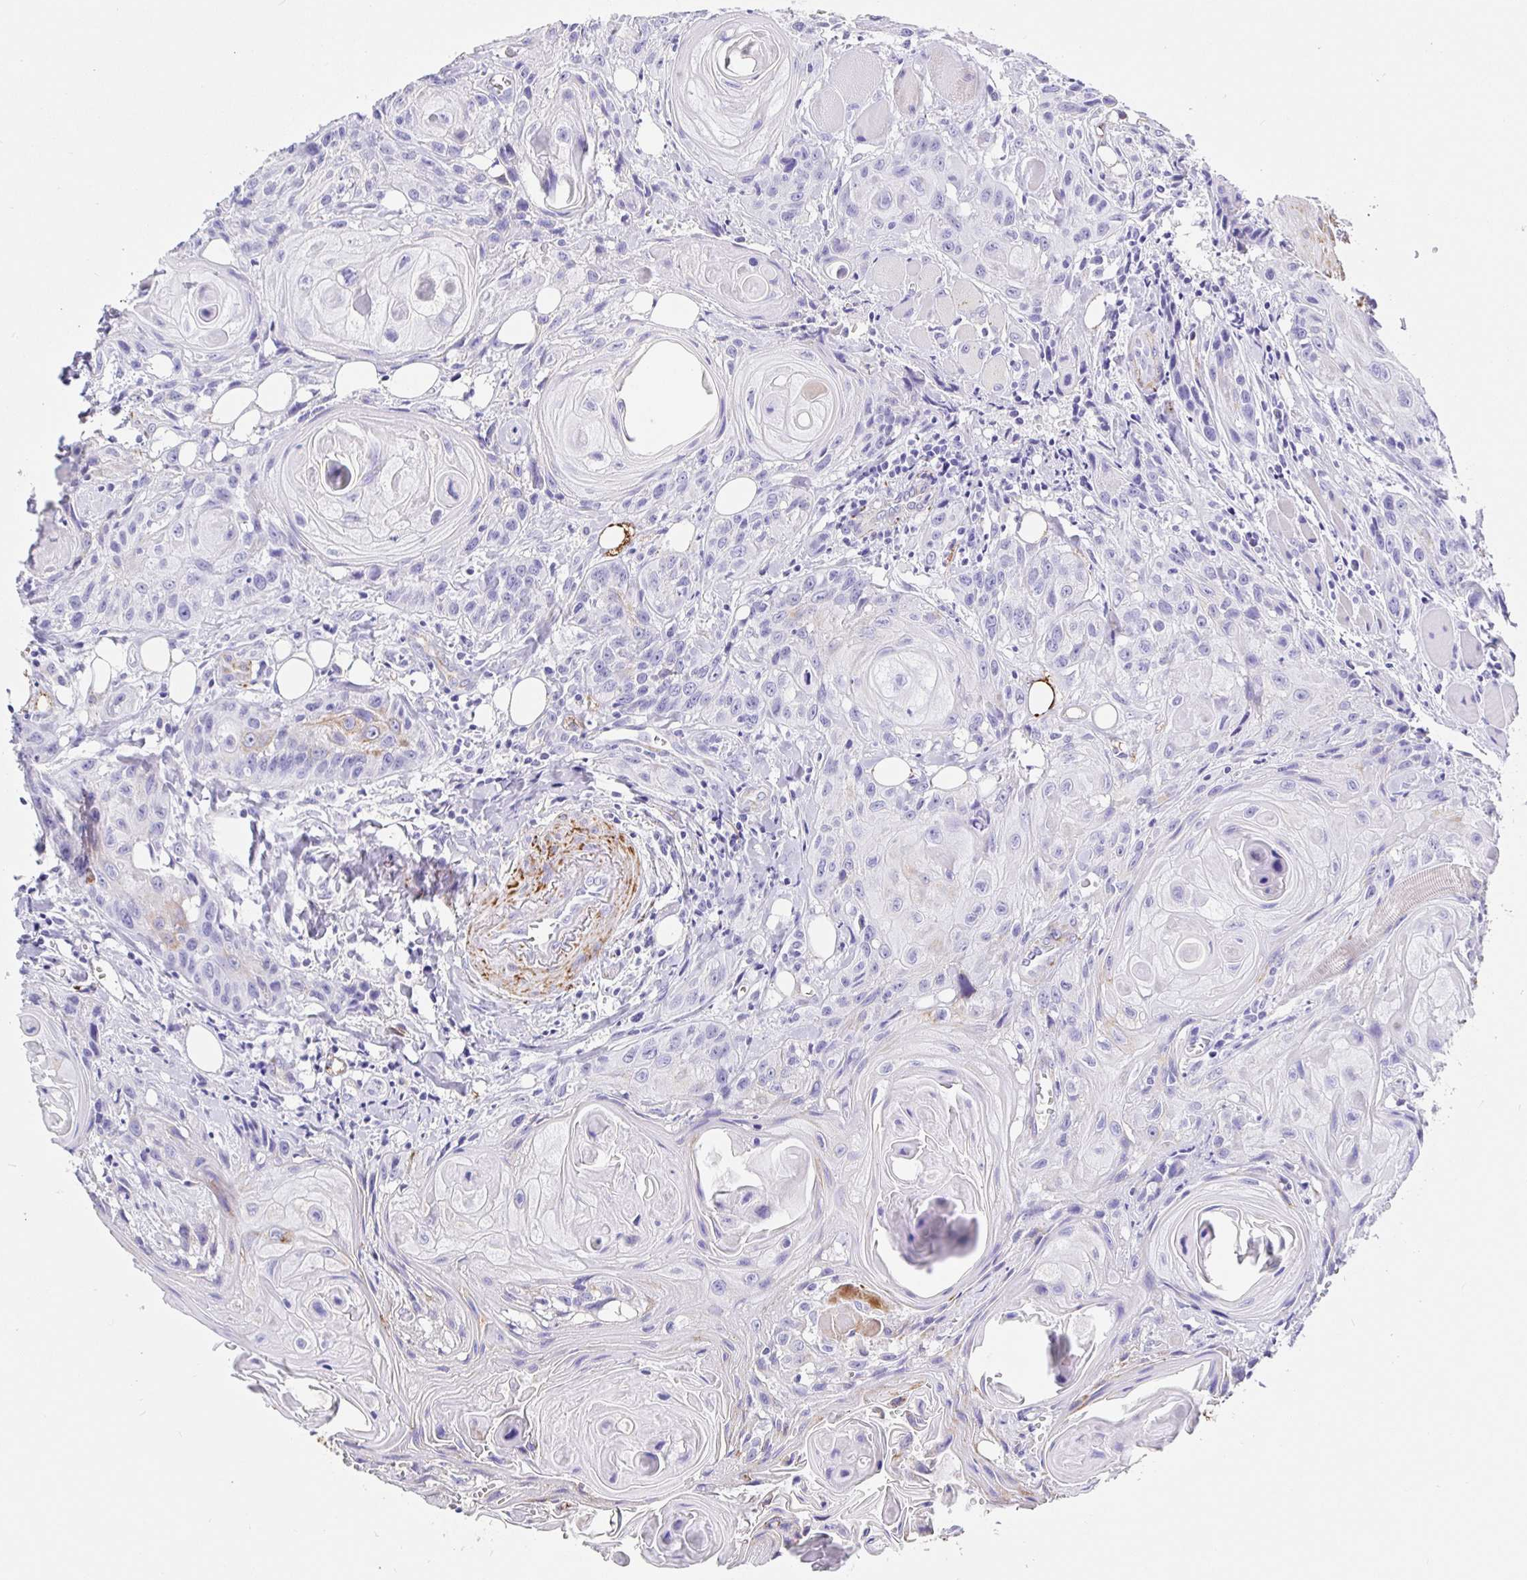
{"staining": {"intensity": "moderate", "quantity": "<25%", "location": "cytoplasmic/membranous"}, "tissue": "head and neck cancer", "cell_type": "Tumor cells", "image_type": "cancer", "snomed": [{"axis": "morphology", "description": "Squamous cell carcinoma, NOS"}, {"axis": "topography", "description": "Oral tissue"}, {"axis": "topography", "description": "Head-Neck"}], "caption": "Head and neck squamous cell carcinoma stained for a protein shows moderate cytoplasmic/membranous positivity in tumor cells.", "gene": "MAOA", "patient": {"sex": "male", "age": 58}}